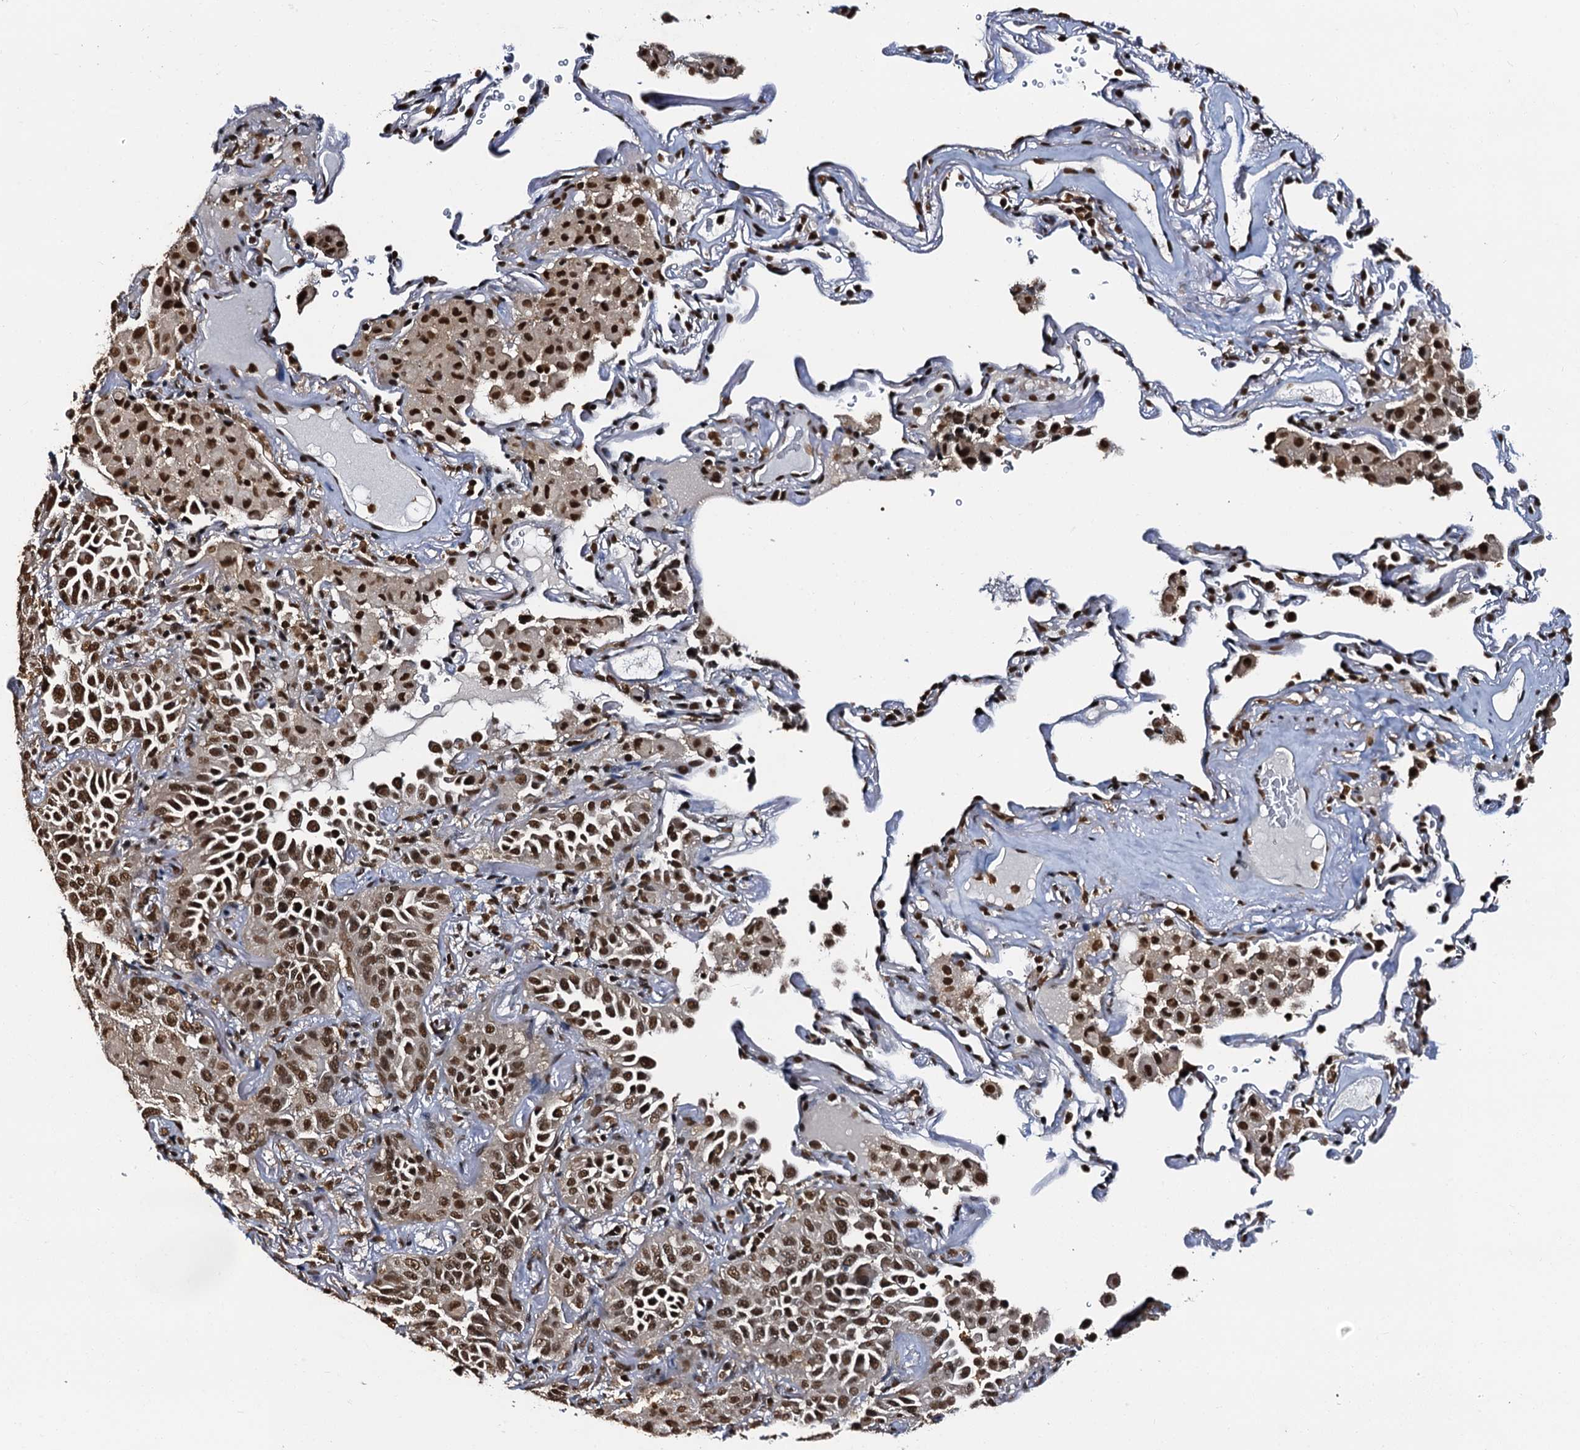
{"staining": {"intensity": "strong", "quantity": ">75%", "location": "nuclear"}, "tissue": "lung cancer", "cell_type": "Tumor cells", "image_type": "cancer", "snomed": [{"axis": "morphology", "description": "Adenocarcinoma, NOS"}, {"axis": "topography", "description": "Lung"}], "caption": "The photomicrograph displays a brown stain indicating the presence of a protein in the nuclear of tumor cells in lung cancer (adenocarcinoma). (DAB IHC, brown staining for protein, blue staining for nuclei).", "gene": "SNRPD2", "patient": {"sex": "female", "age": 69}}